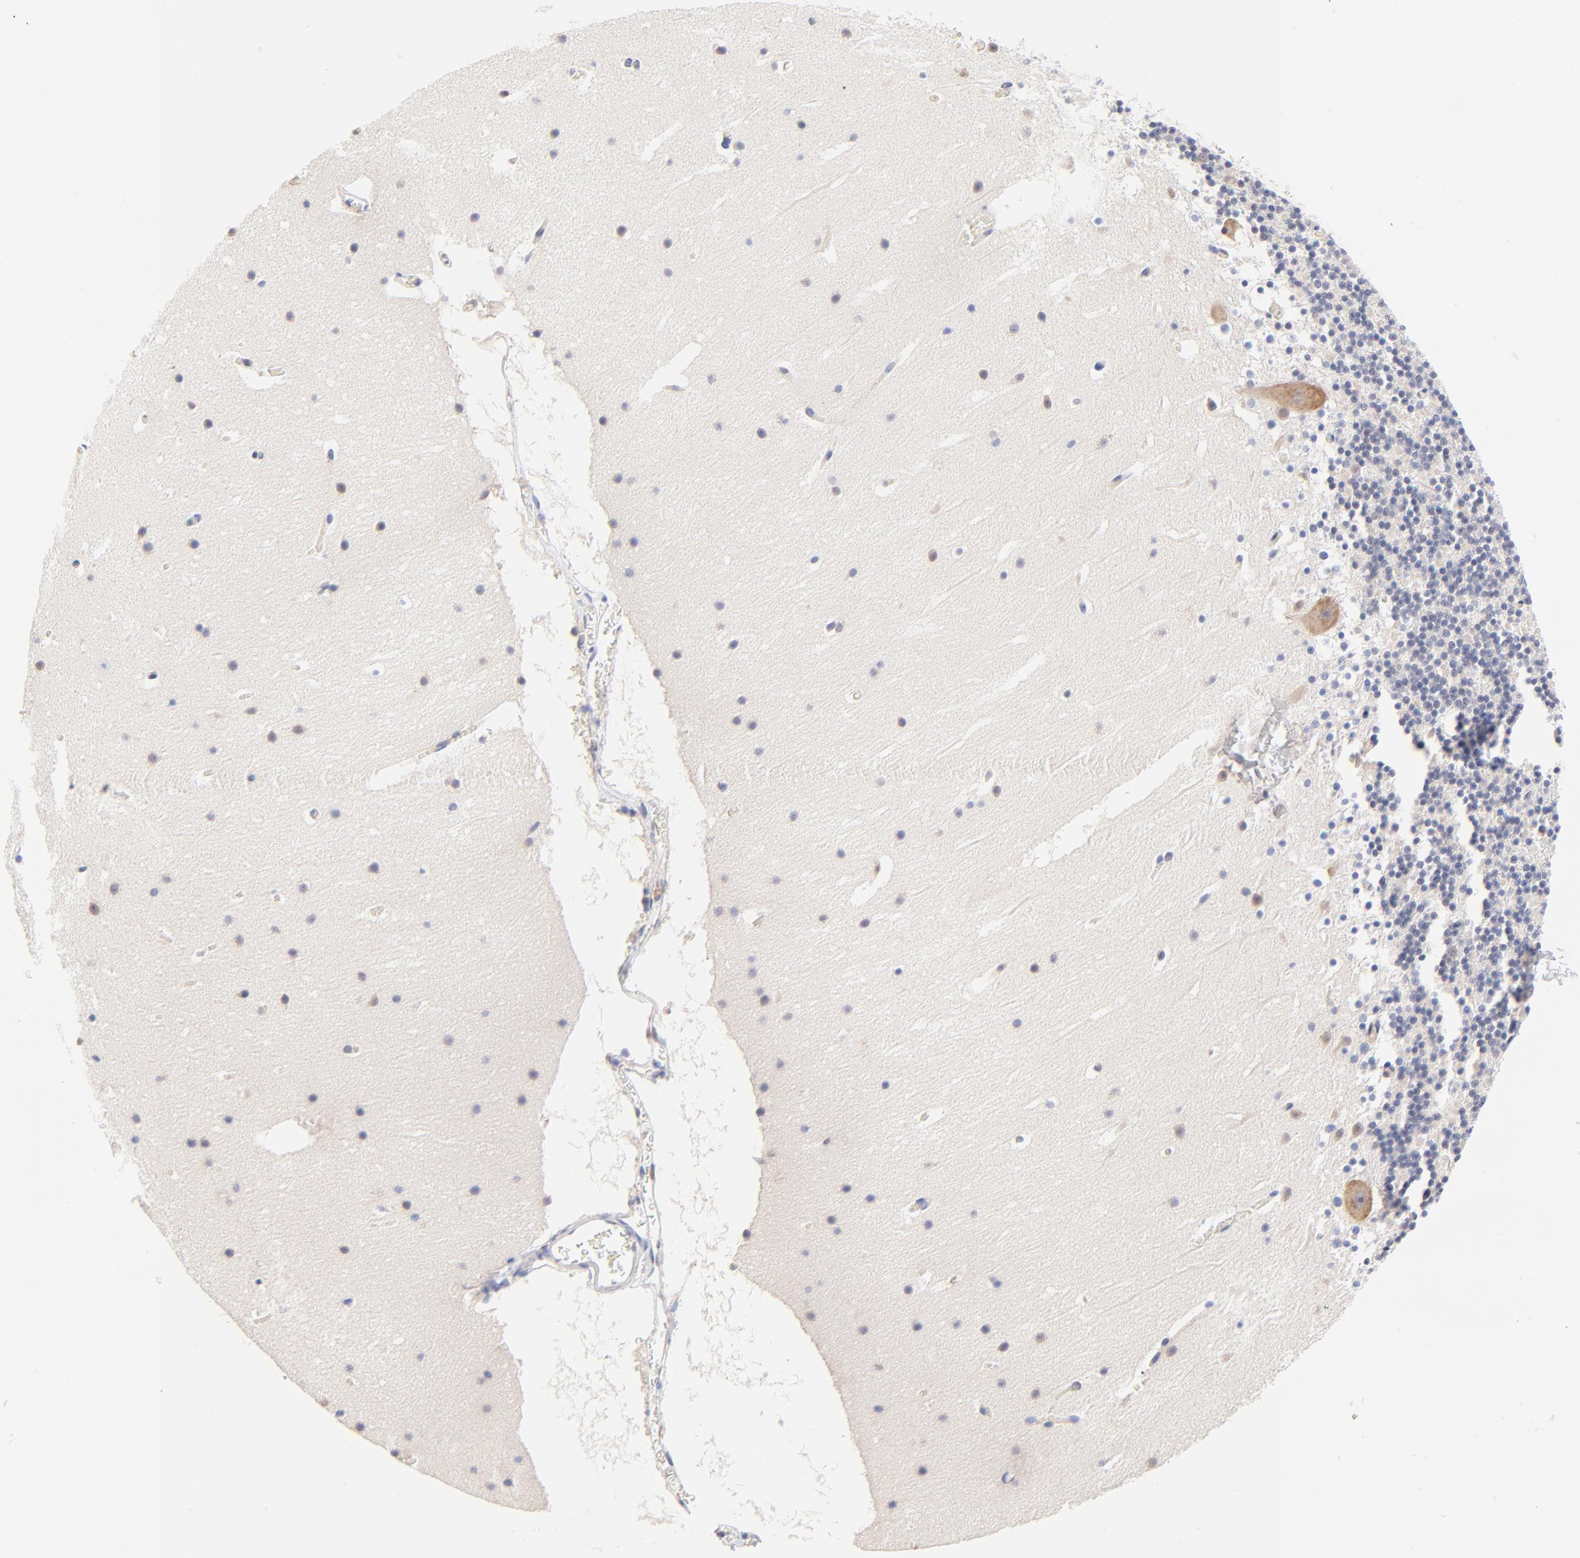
{"staining": {"intensity": "moderate", "quantity": "<25%", "location": "cytoplasmic/membranous"}, "tissue": "cerebellum", "cell_type": "Cells in granular layer", "image_type": "normal", "snomed": [{"axis": "morphology", "description": "Normal tissue, NOS"}, {"axis": "topography", "description": "Cerebellum"}], "caption": "Normal cerebellum demonstrates moderate cytoplasmic/membranous staining in about <25% of cells in granular layer, visualized by immunohistochemistry. Nuclei are stained in blue.", "gene": "PTK7", "patient": {"sex": "male", "age": 45}}